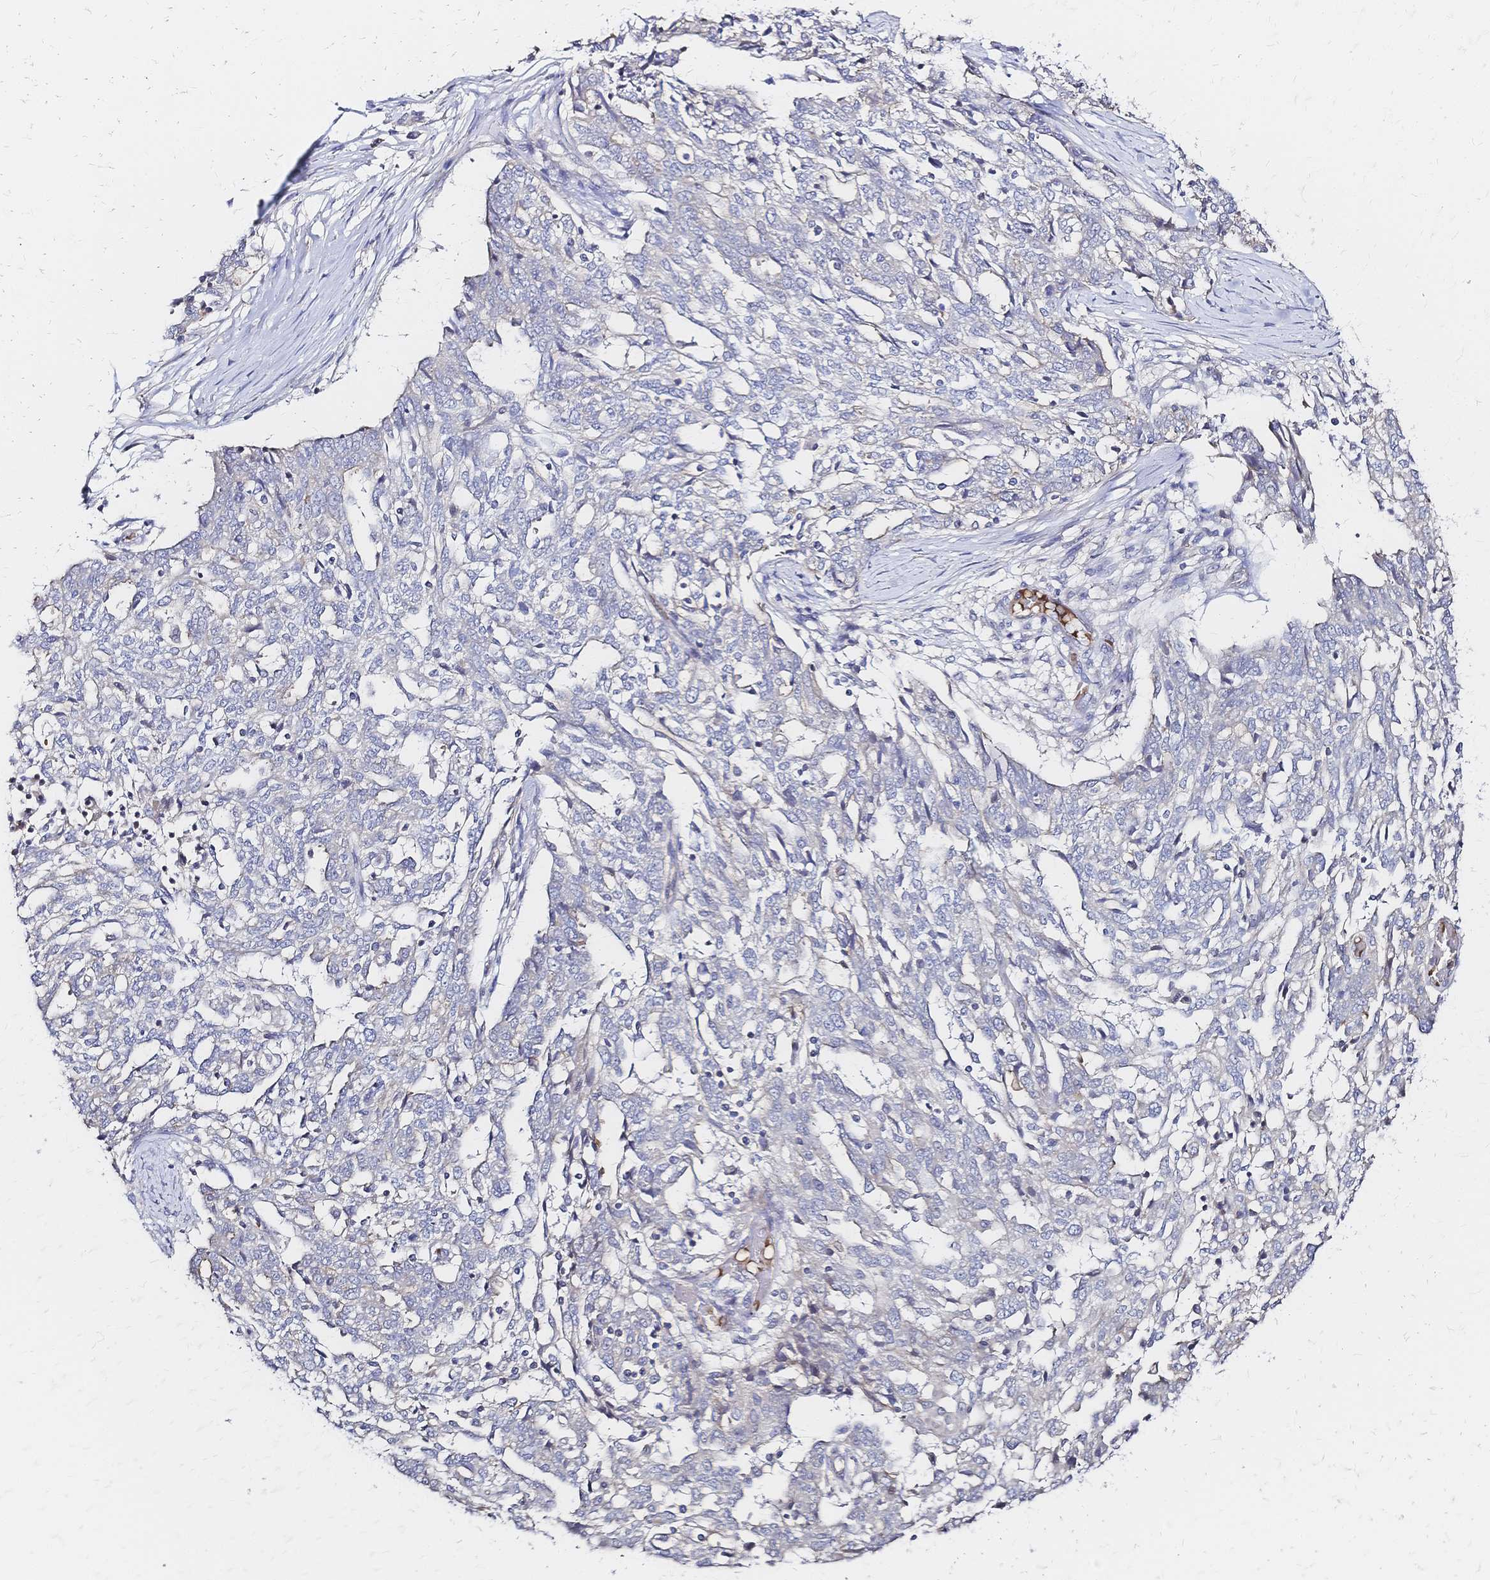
{"staining": {"intensity": "negative", "quantity": "none", "location": "none"}, "tissue": "ovarian cancer", "cell_type": "Tumor cells", "image_type": "cancer", "snomed": [{"axis": "morphology", "description": "Cystadenocarcinoma, serous, NOS"}, {"axis": "topography", "description": "Ovary"}], "caption": "High power microscopy histopathology image of an immunohistochemistry (IHC) micrograph of serous cystadenocarcinoma (ovarian), revealing no significant expression in tumor cells.", "gene": "SLC5A1", "patient": {"sex": "female", "age": 67}}